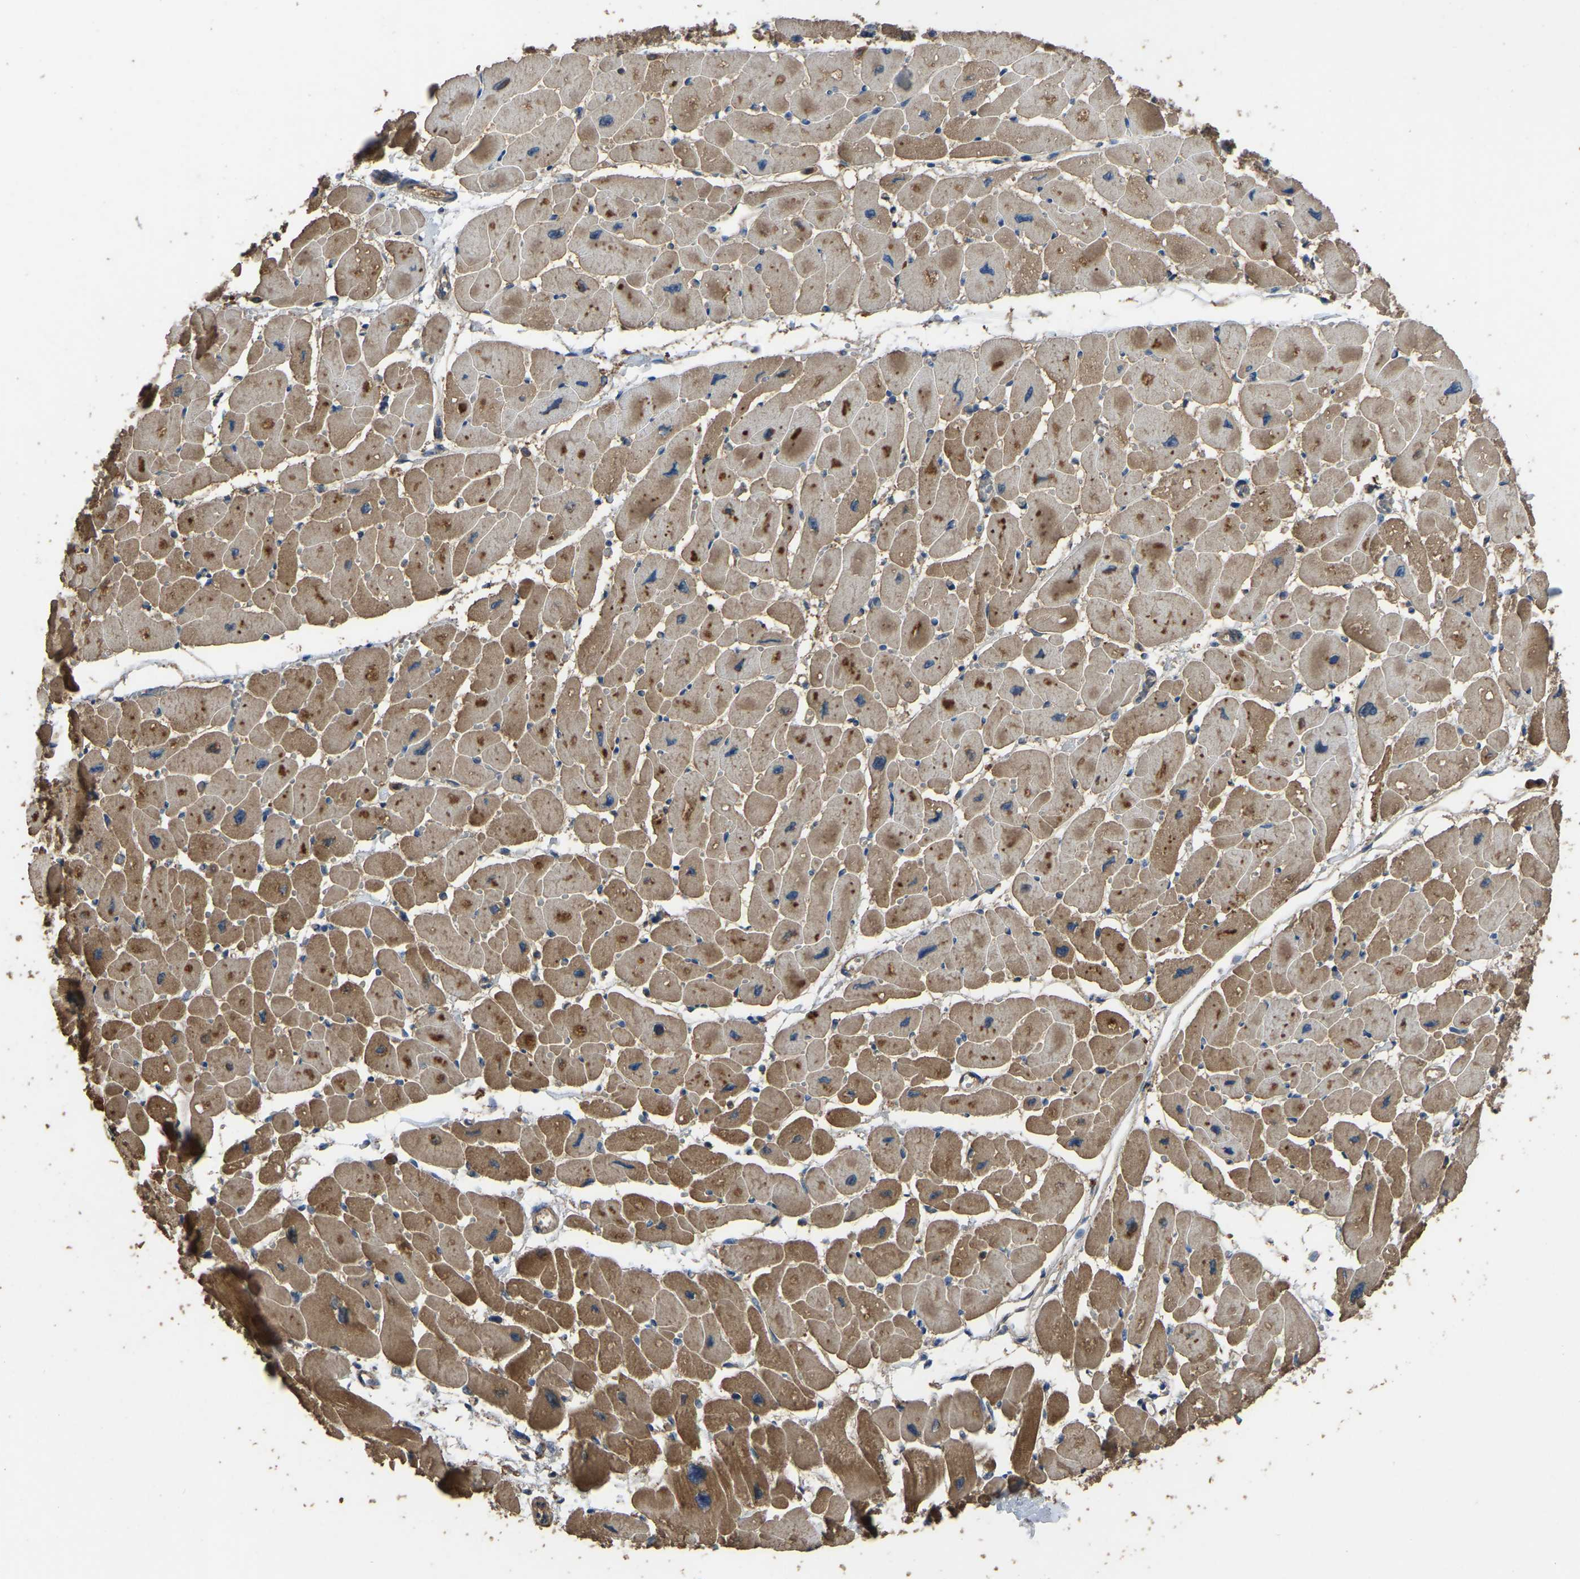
{"staining": {"intensity": "strong", "quantity": ">75%", "location": "cytoplasmic/membranous"}, "tissue": "heart muscle", "cell_type": "Cardiomyocytes", "image_type": "normal", "snomed": [{"axis": "morphology", "description": "Normal tissue, NOS"}, {"axis": "topography", "description": "Heart"}], "caption": "IHC of normal heart muscle displays high levels of strong cytoplasmic/membranous positivity in approximately >75% of cardiomyocytes.", "gene": "FHIT", "patient": {"sex": "female", "age": 54}}